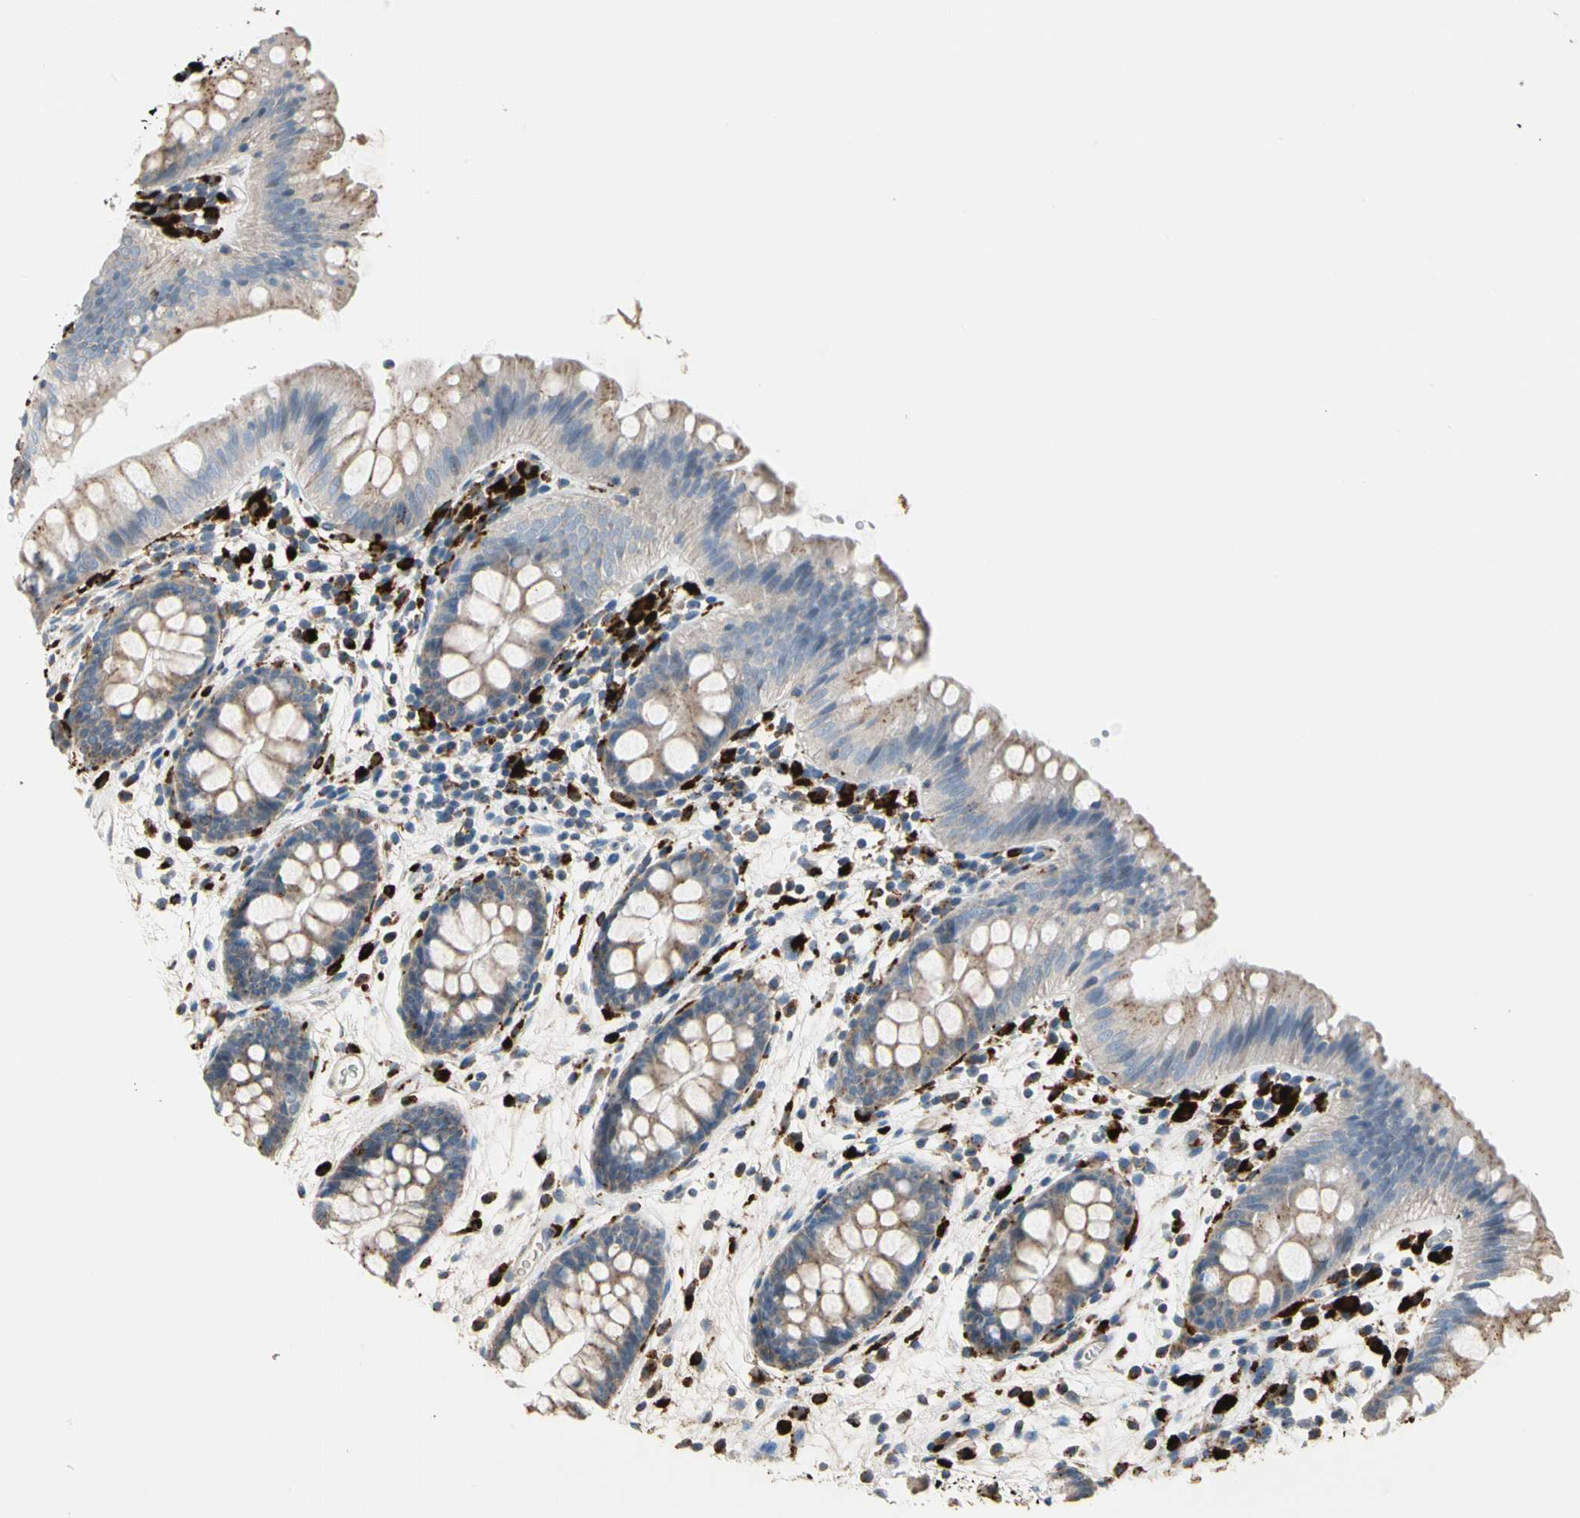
{"staining": {"intensity": "negative", "quantity": "none", "location": "none"}, "tissue": "colon", "cell_type": "Endothelial cells", "image_type": "normal", "snomed": [{"axis": "morphology", "description": "Normal tissue, NOS"}, {"axis": "topography", "description": "Smooth muscle"}, {"axis": "topography", "description": "Colon"}], "caption": "Human colon stained for a protein using immunohistochemistry (IHC) demonstrates no expression in endothelial cells.", "gene": "GM2A", "patient": {"sex": "male", "age": 67}}